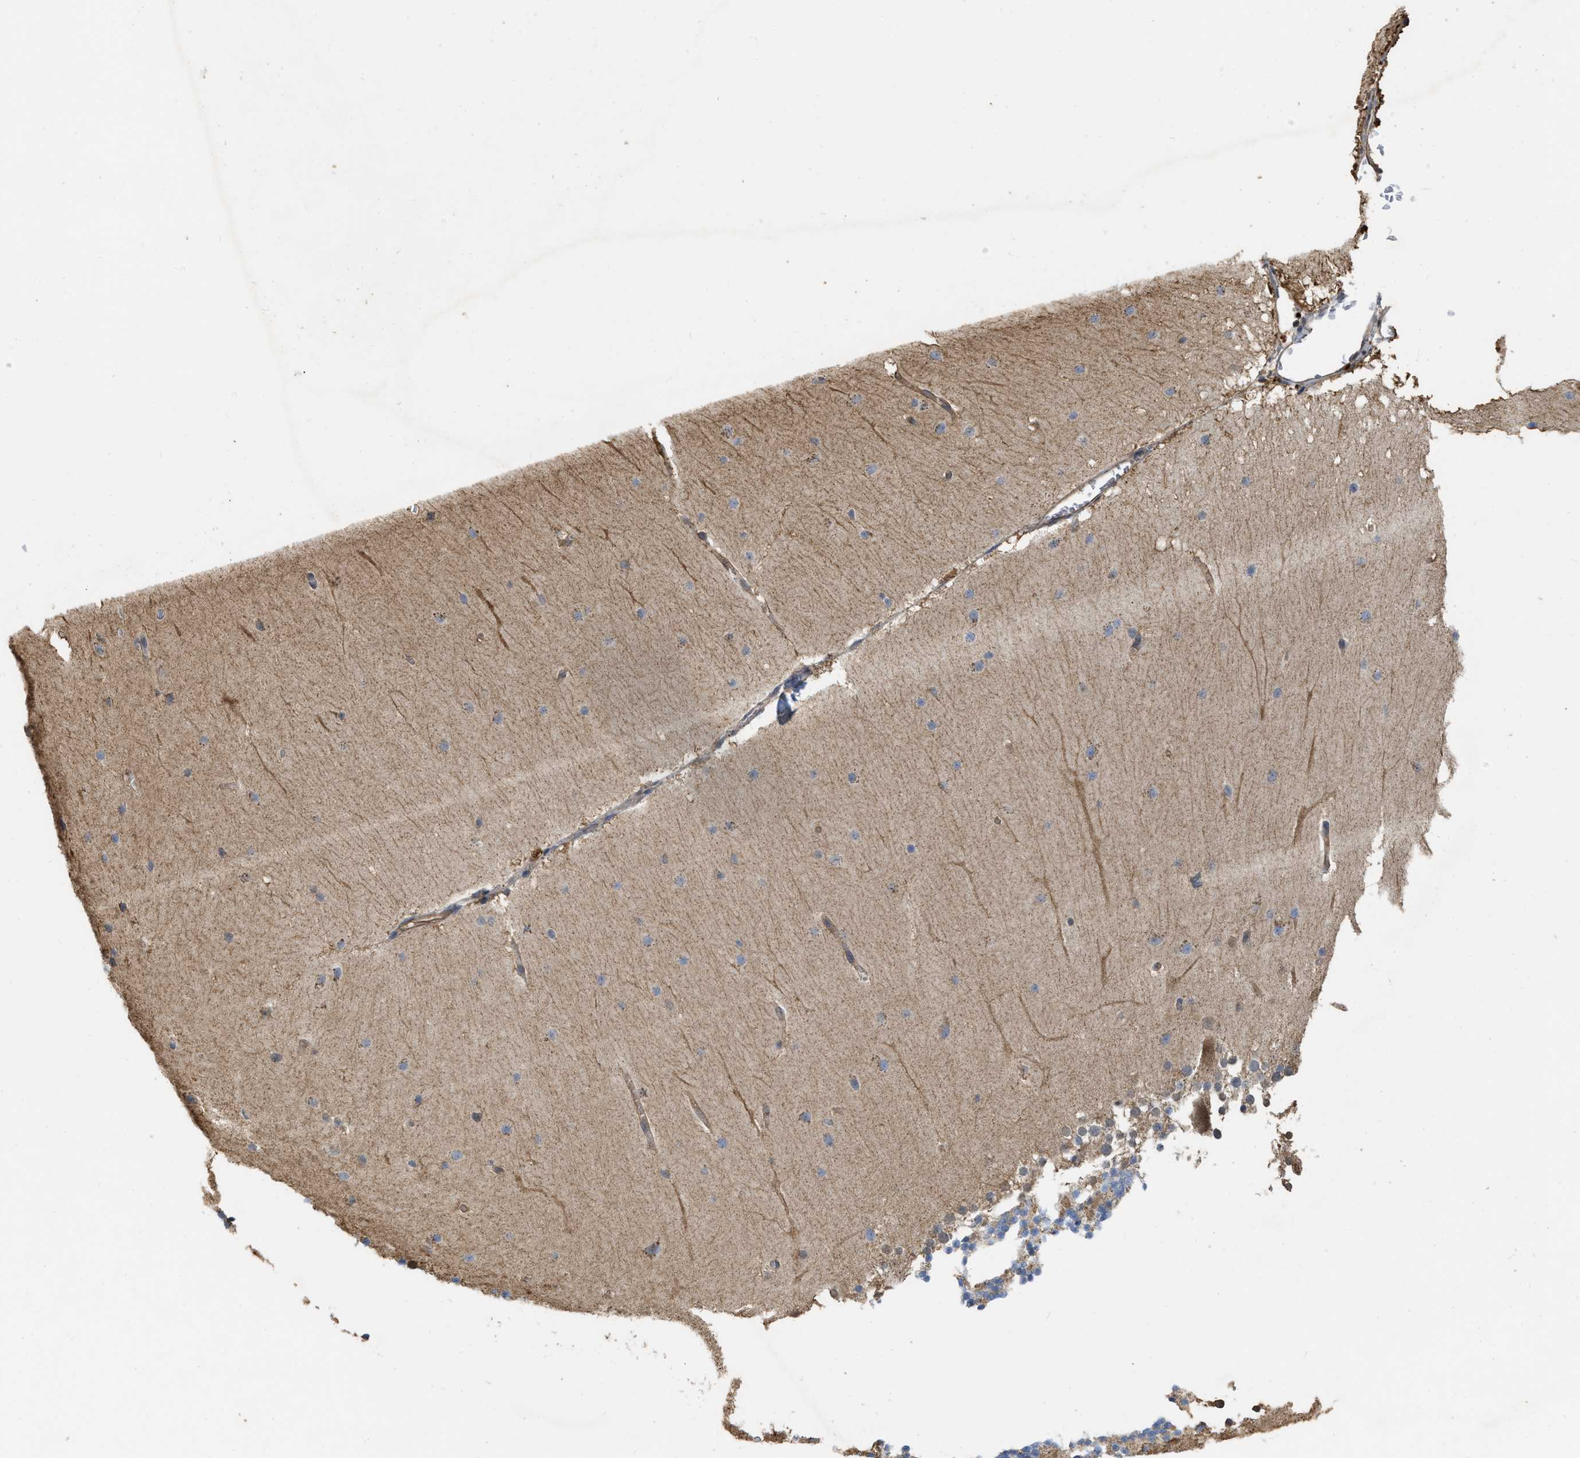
{"staining": {"intensity": "moderate", "quantity": "25%-75%", "location": "cytoplasmic/membranous"}, "tissue": "cerebellum", "cell_type": "Cells in granular layer", "image_type": "normal", "snomed": [{"axis": "morphology", "description": "Normal tissue, NOS"}, {"axis": "topography", "description": "Cerebellum"}], "caption": "Immunohistochemistry of unremarkable human cerebellum shows medium levels of moderate cytoplasmic/membranous staining in about 25%-75% of cells in granular layer.", "gene": "NAPEPLD", "patient": {"sex": "female", "age": 19}}